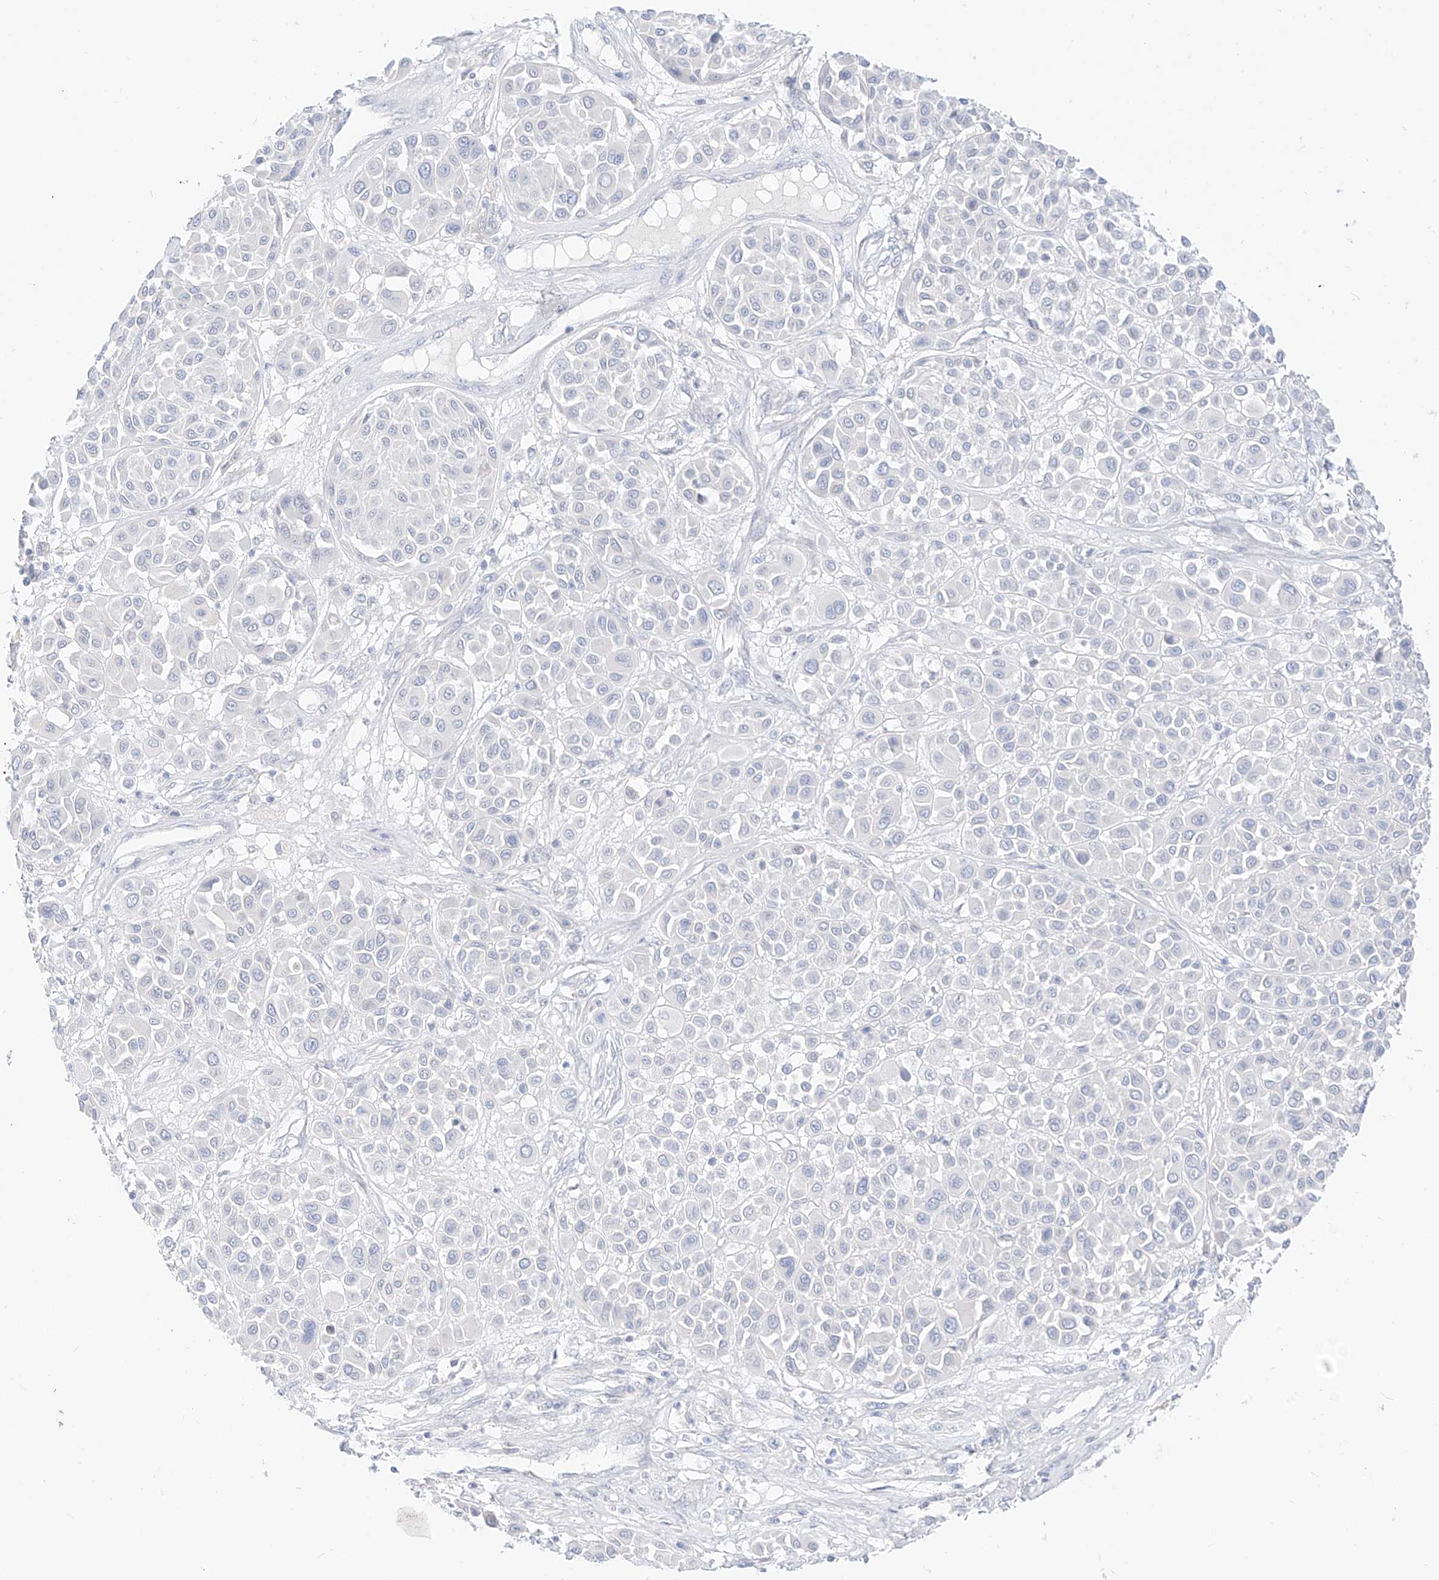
{"staining": {"intensity": "negative", "quantity": "none", "location": "none"}, "tissue": "melanoma", "cell_type": "Tumor cells", "image_type": "cancer", "snomed": [{"axis": "morphology", "description": "Malignant melanoma, Metastatic site"}, {"axis": "topography", "description": "Soft tissue"}], "caption": "DAB immunohistochemical staining of melanoma displays no significant staining in tumor cells.", "gene": "ST3GAL5", "patient": {"sex": "male", "age": 41}}